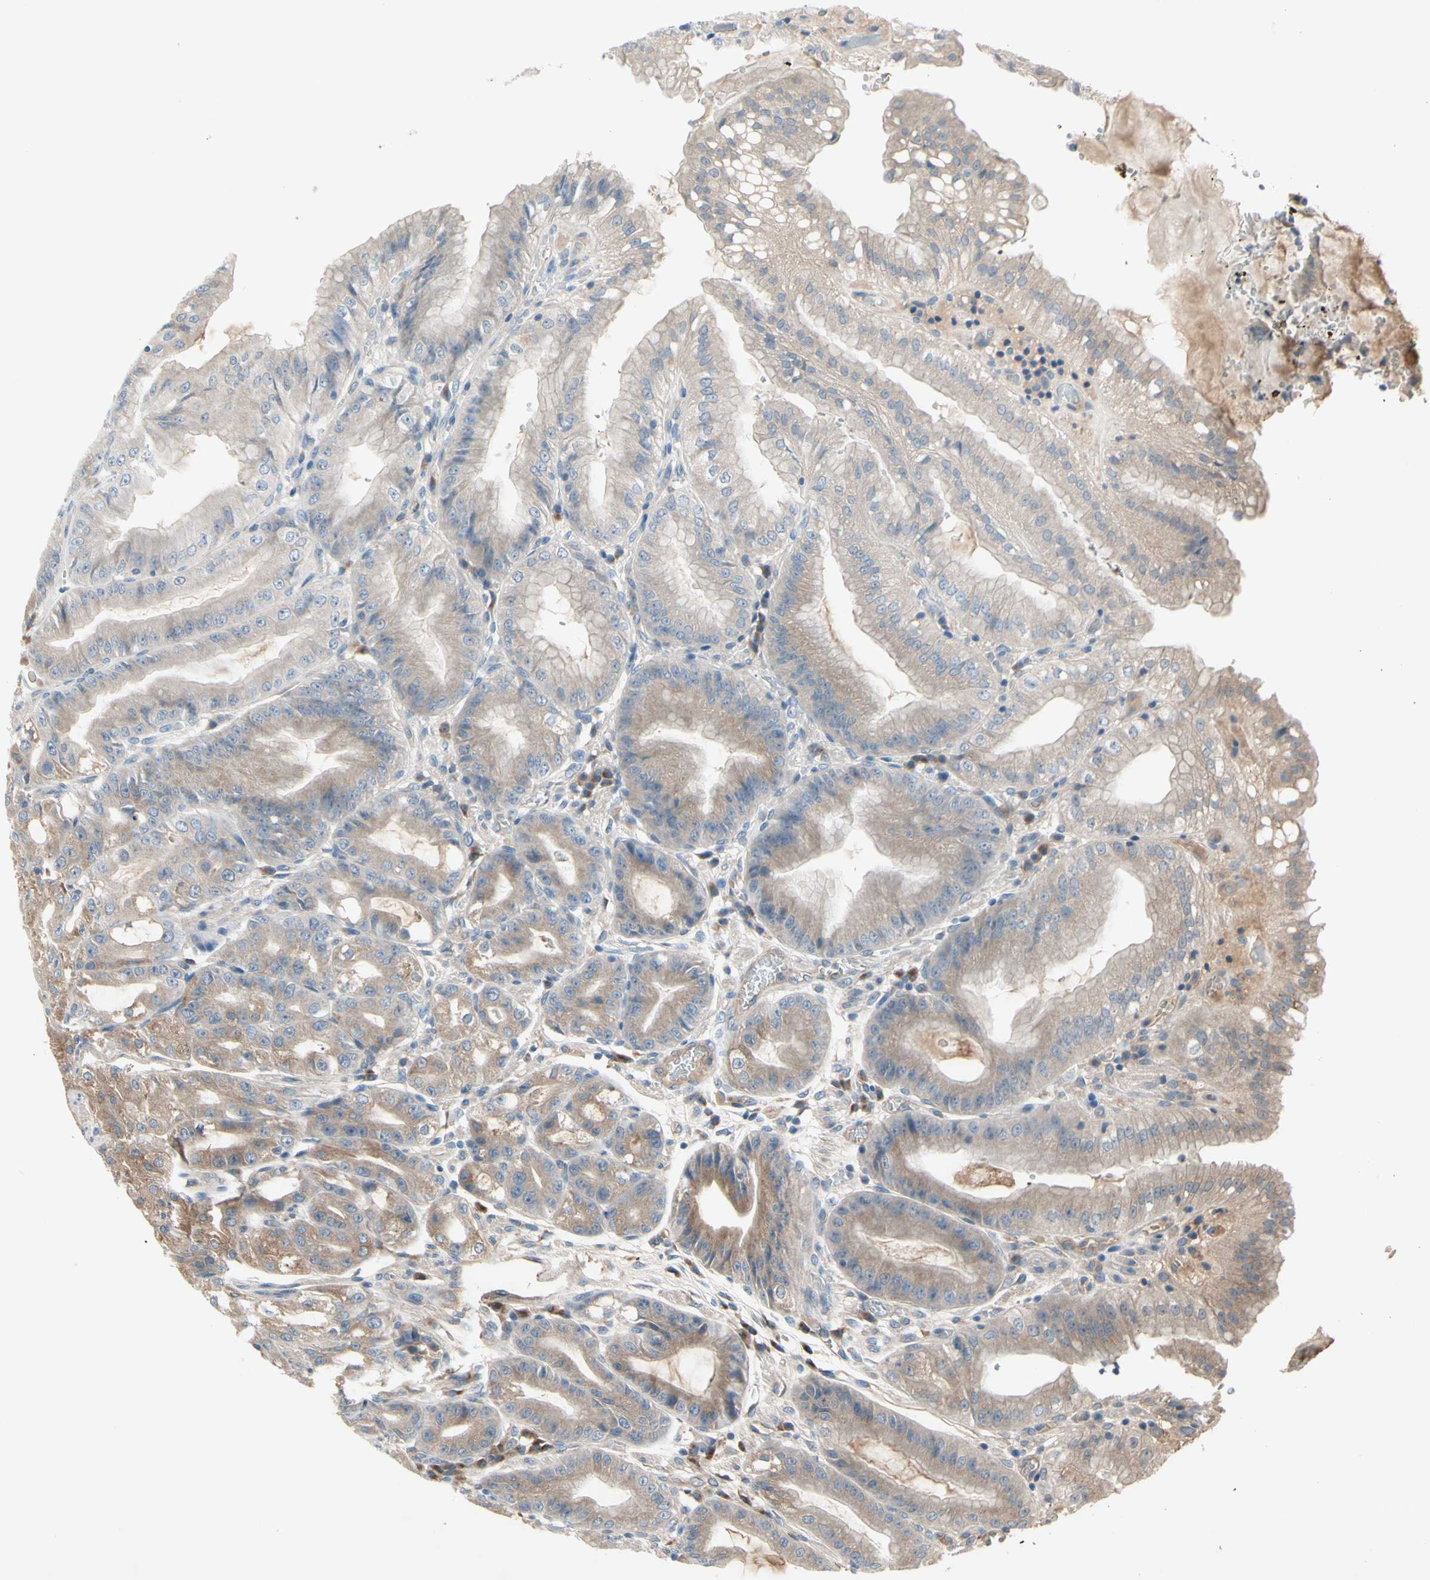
{"staining": {"intensity": "moderate", "quantity": "25%-75%", "location": "cytoplasmic/membranous"}, "tissue": "stomach", "cell_type": "Glandular cells", "image_type": "normal", "snomed": [{"axis": "morphology", "description": "Normal tissue, NOS"}, {"axis": "topography", "description": "Stomach, lower"}], "caption": "The image shows immunohistochemical staining of normal stomach. There is moderate cytoplasmic/membranous staining is appreciated in approximately 25%-75% of glandular cells.", "gene": "NSF", "patient": {"sex": "male", "age": 71}}